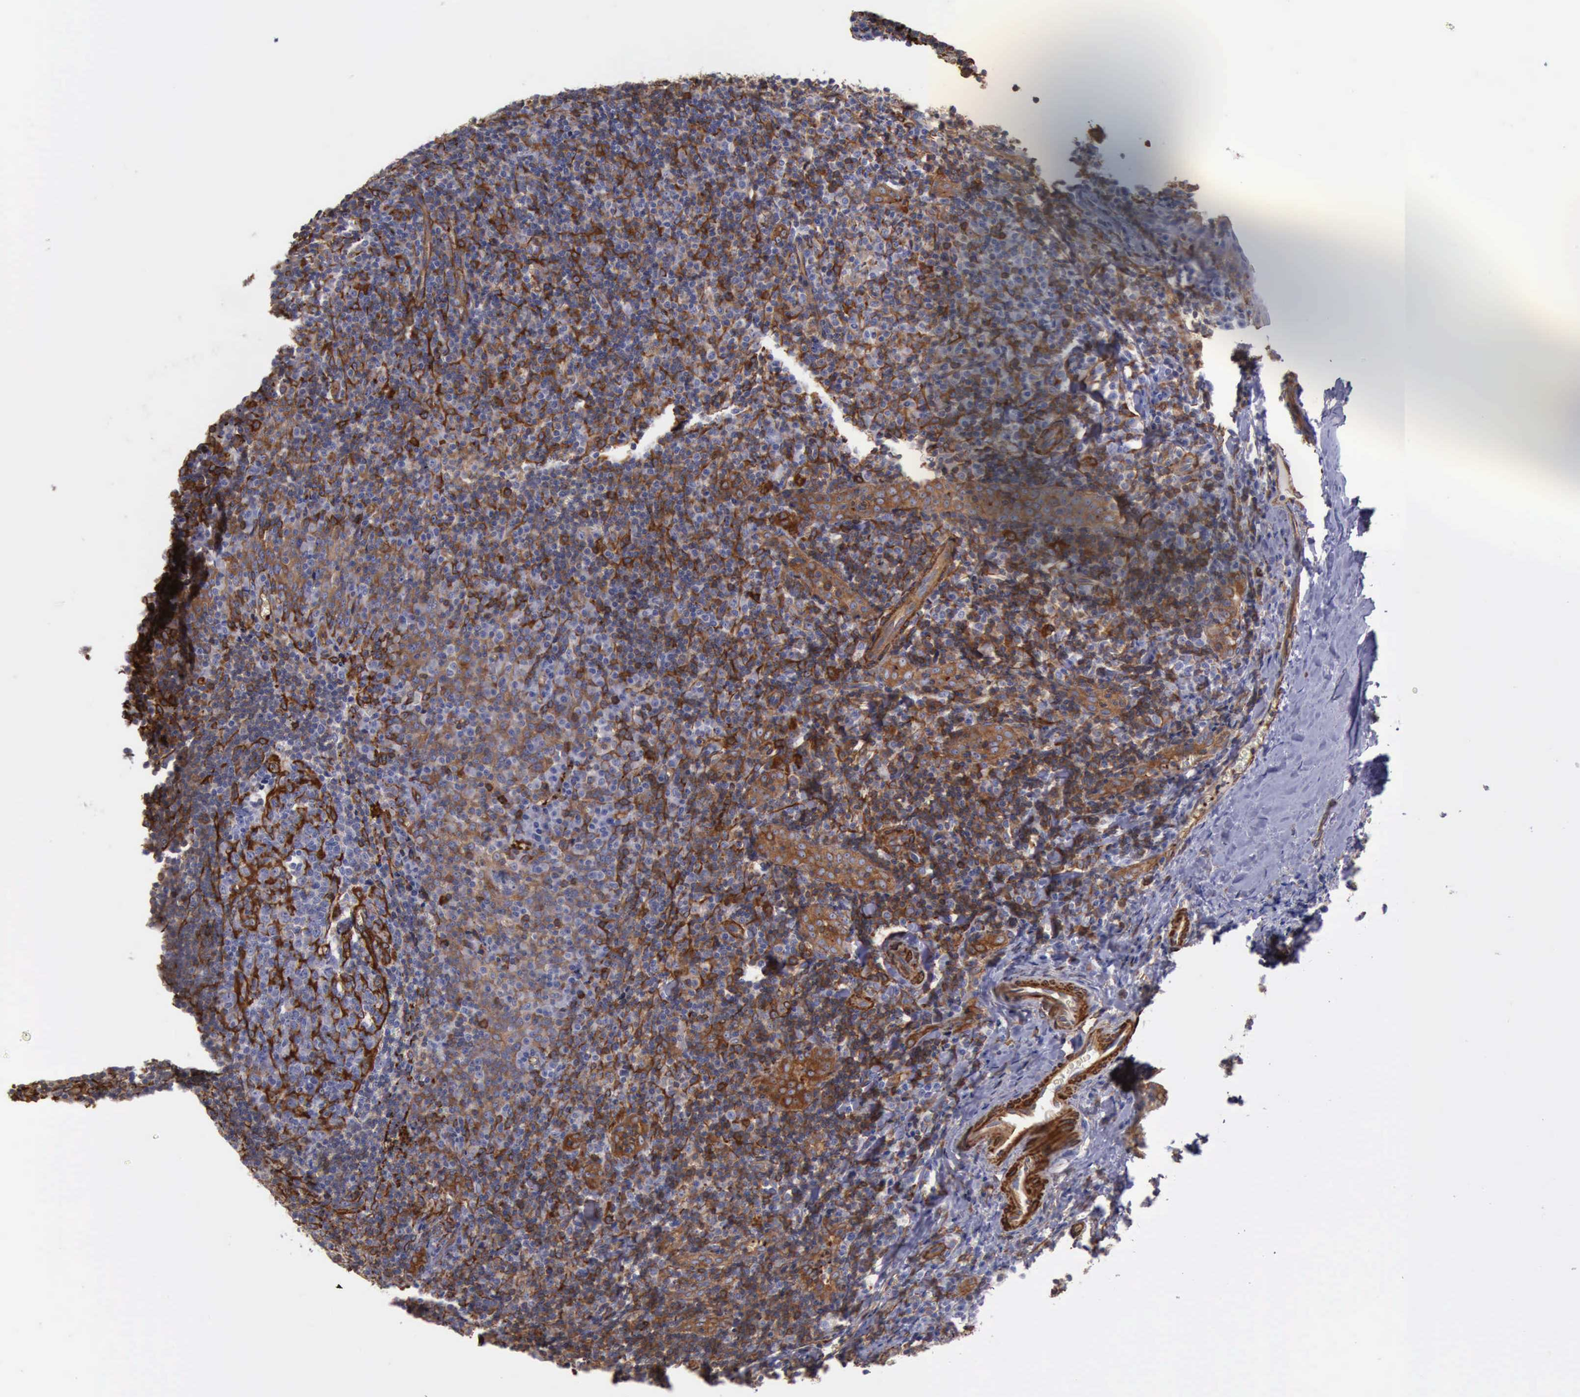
{"staining": {"intensity": "negative", "quantity": "none", "location": "none"}, "tissue": "tonsil", "cell_type": "Germinal center cells", "image_type": "normal", "snomed": [{"axis": "morphology", "description": "Normal tissue, NOS"}, {"axis": "topography", "description": "Tonsil"}], "caption": "The image demonstrates no significant staining in germinal center cells of tonsil. Brightfield microscopy of immunohistochemistry stained with DAB (3,3'-diaminobenzidine) (brown) and hematoxylin (blue), captured at high magnification.", "gene": "FLNA", "patient": {"sex": "male", "age": 20}}